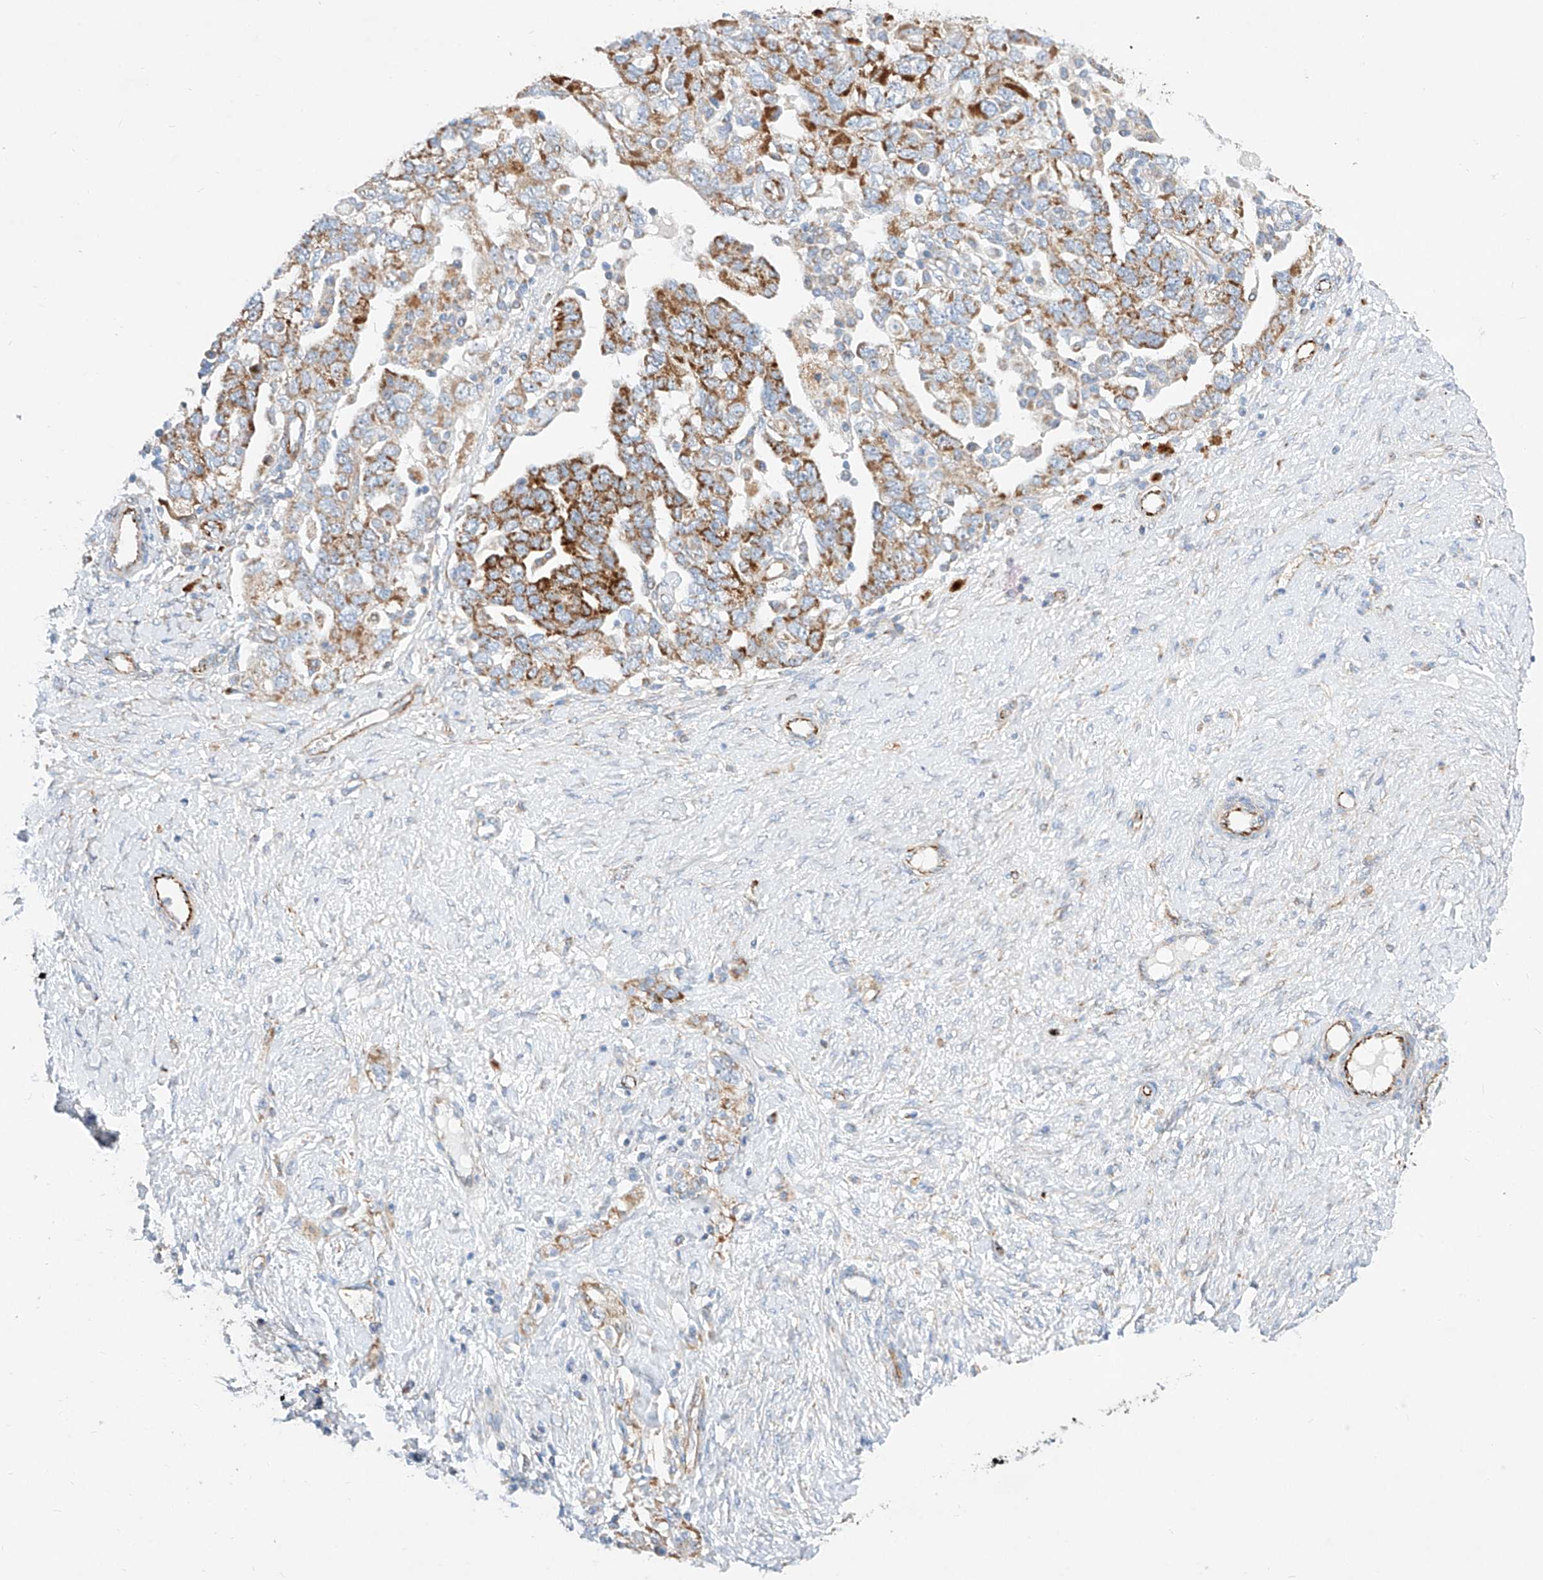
{"staining": {"intensity": "moderate", "quantity": ">75%", "location": "cytoplasmic/membranous"}, "tissue": "ovarian cancer", "cell_type": "Tumor cells", "image_type": "cancer", "snomed": [{"axis": "morphology", "description": "Carcinoma, NOS"}, {"axis": "morphology", "description": "Cystadenocarcinoma, serous, NOS"}, {"axis": "topography", "description": "Ovary"}], "caption": "This is an image of IHC staining of ovarian carcinoma, which shows moderate staining in the cytoplasmic/membranous of tumor cells.", "gene": "CST9", "patient": {"sex": "female", "age": 69}}